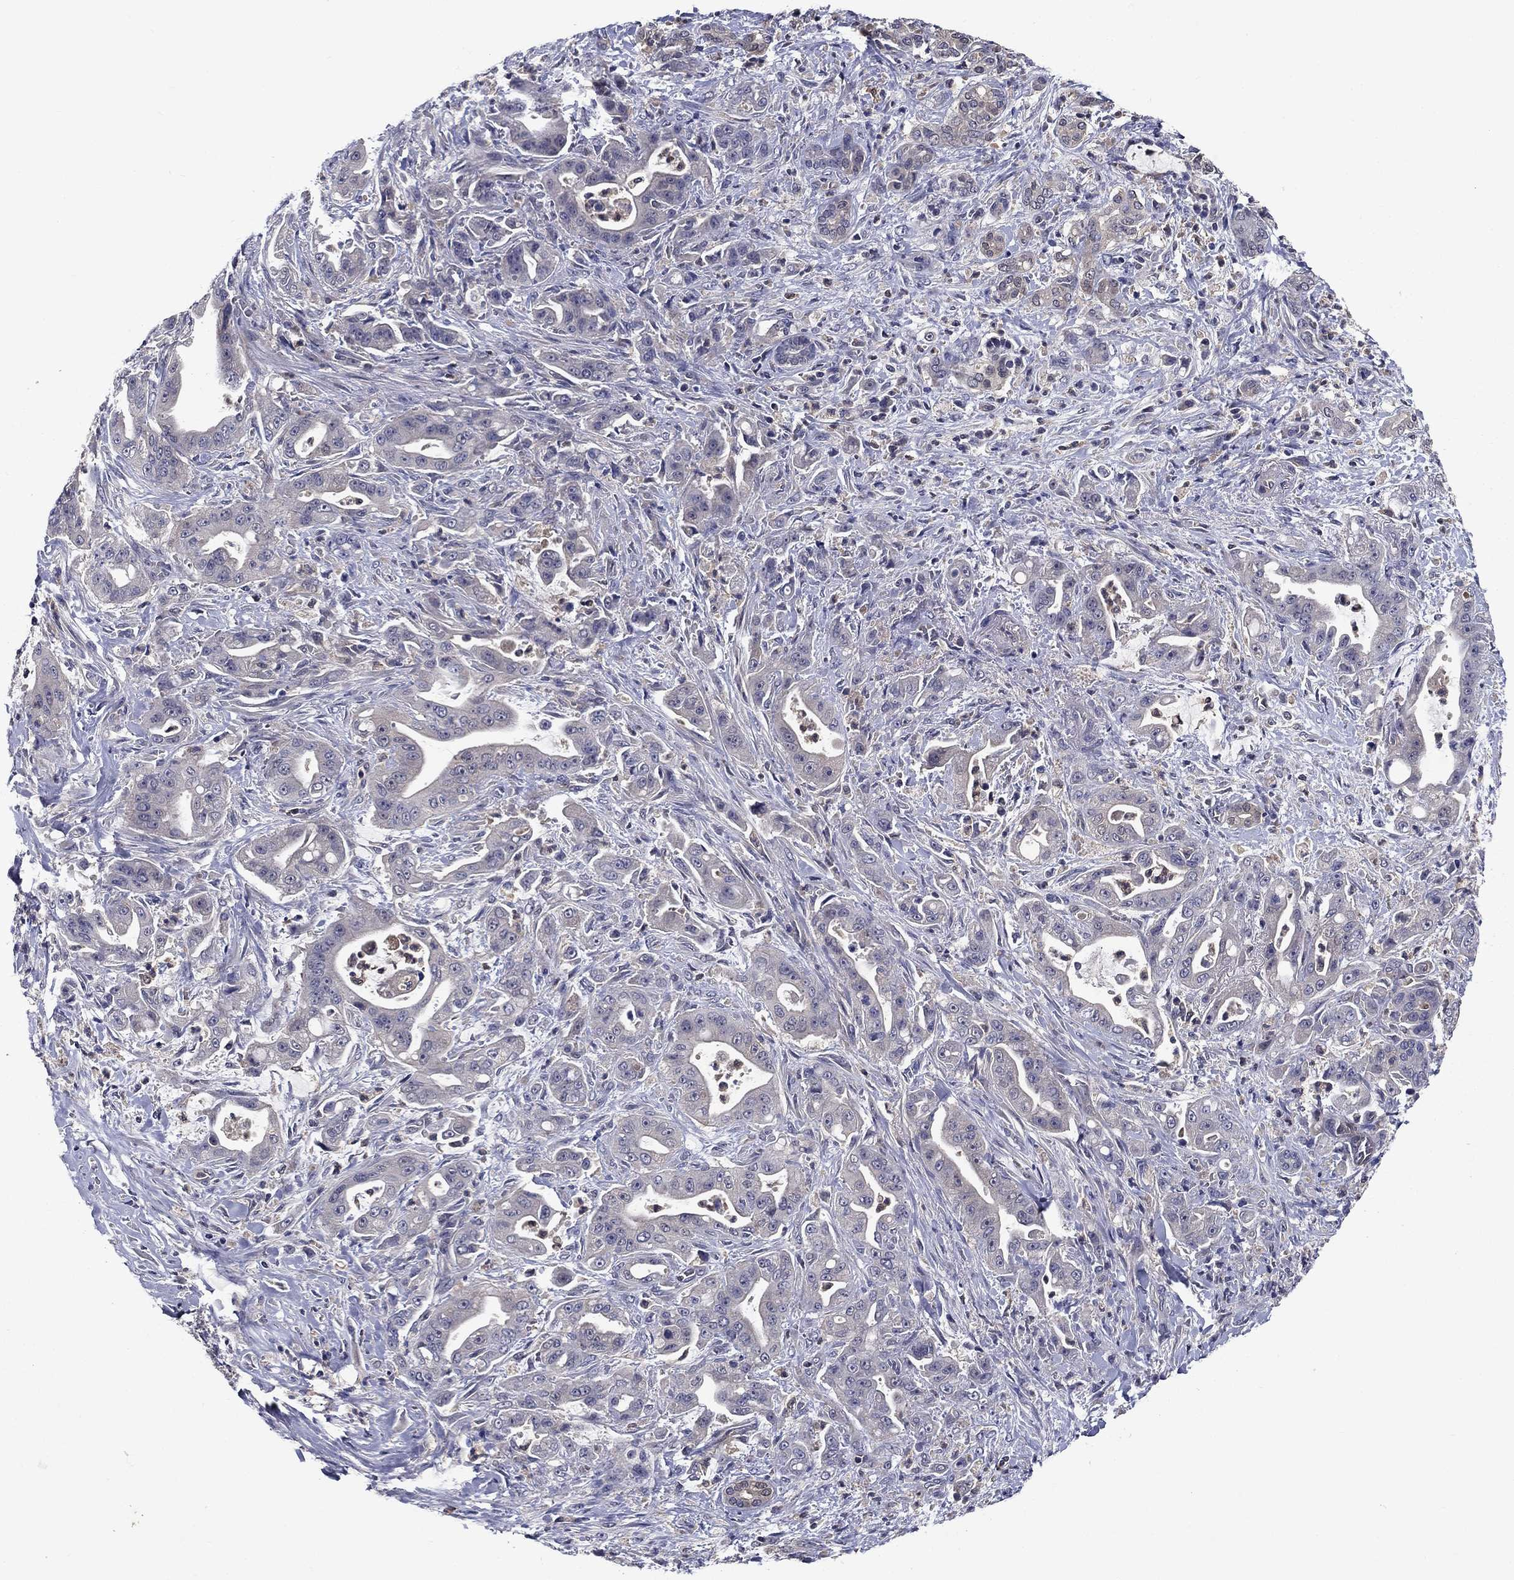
{"staining": {"intensity": "weak", "quantity": "<25%", "location": "cytoplasmic/membranous"}, "tissue": "pancreatic cancer", "cell_type": "Tumor cells", "image_type": "cancer", "snomed": [{"axis": "morphology", "description": "Normal tissue, NOS"}, {"axis": "morphology", "description": "Inflammation, NOS"}, {"axis": "morphology", "description": "Adenocarcinoma, NOS"}, {"axis": "topography", "description": "Pancreas"}], "caption": "Immunohistochemistry histopathology image of neoplastic tissue: human pancreatic cancer stained with DAB exhibits no significant protein staining in tumor cells.", "gene": "GLTP", "patient": {"sex": "male", "age": 57}}